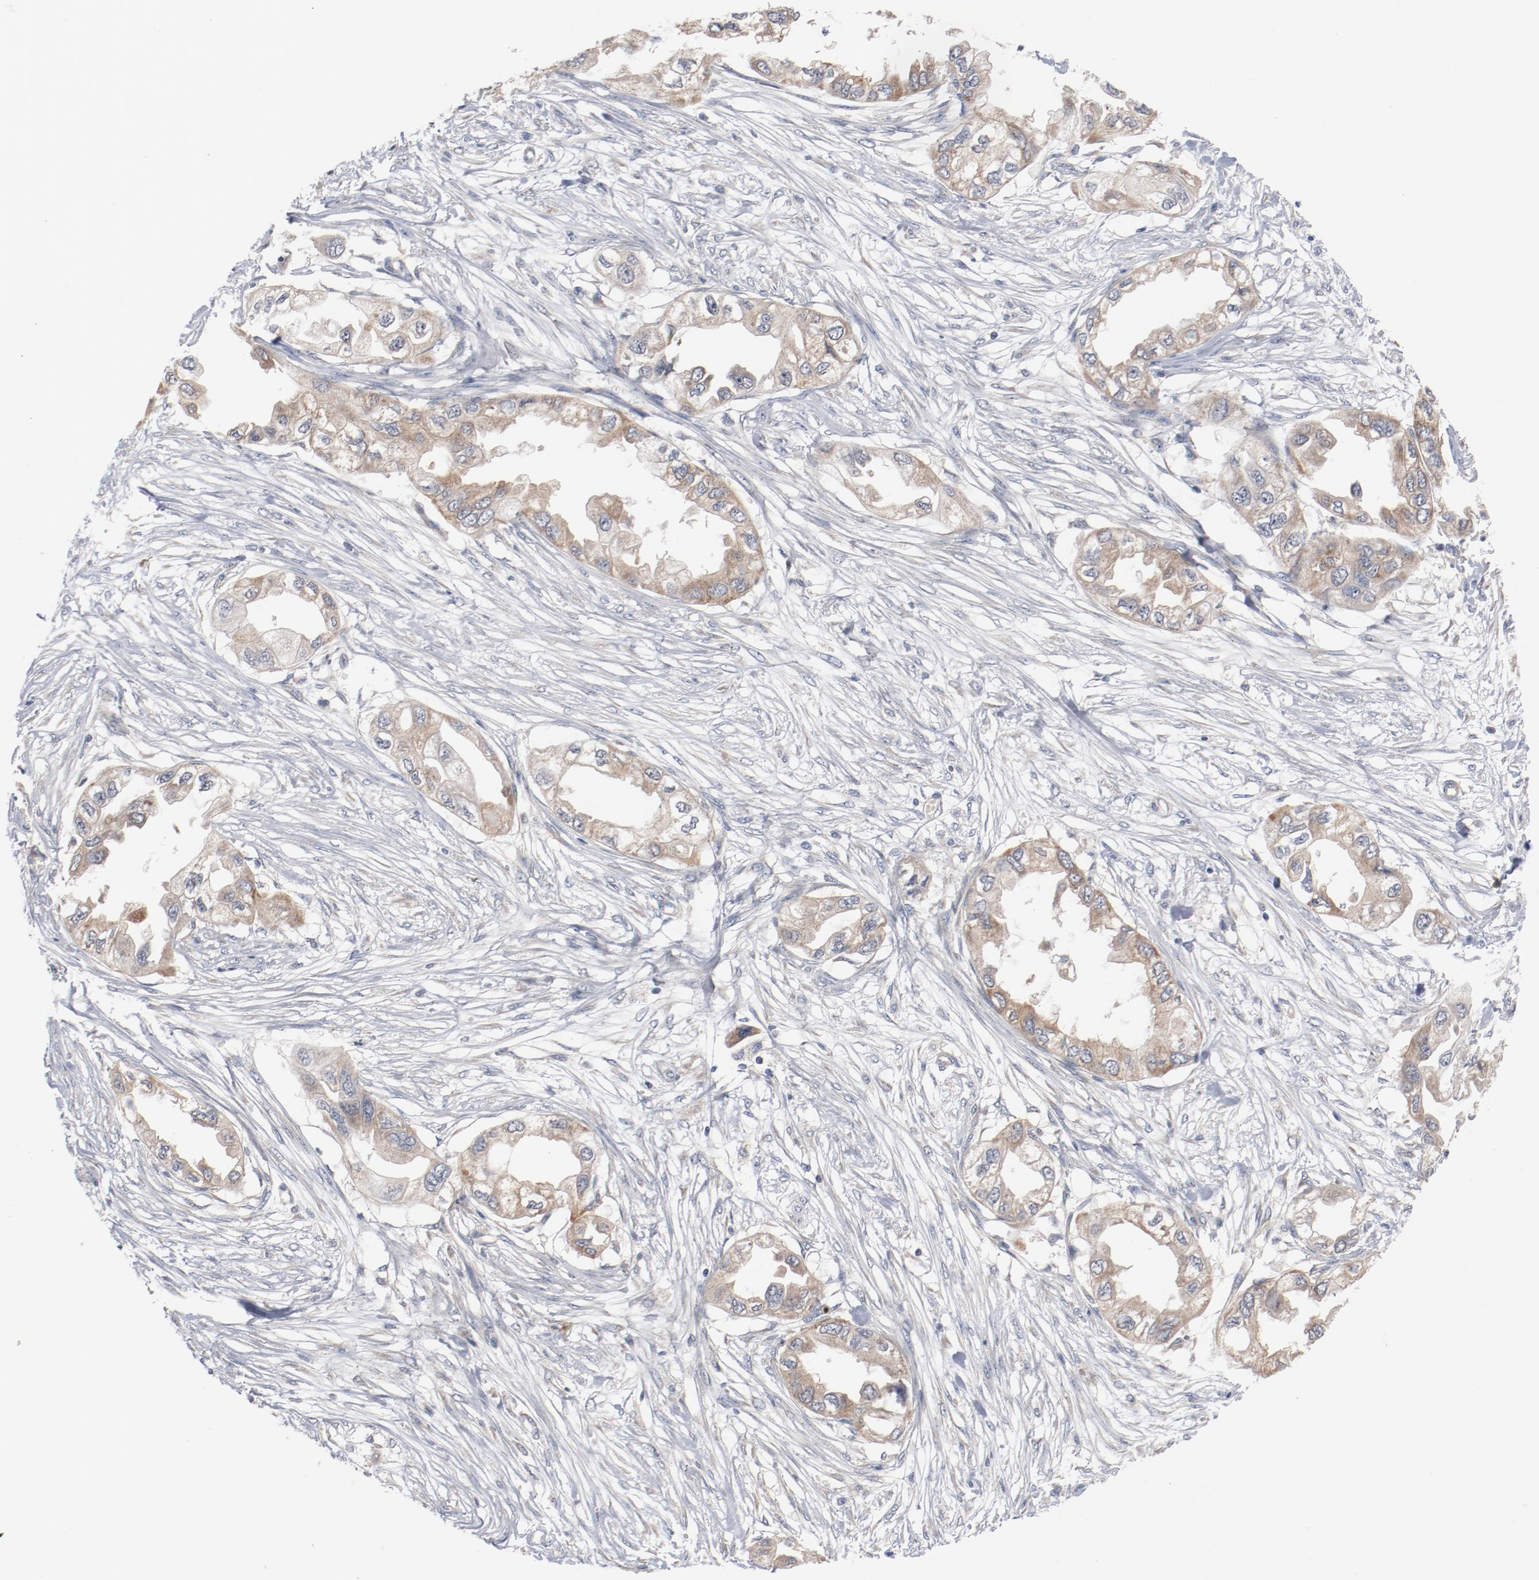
{"staining": {"intensity": "weak", "quantity": ">75%", "location": "cytoplasmic/membranous"}, "tissue": "endometrial cancer", "cell_type": "Tumor cells", "image_type": "cancer", "snomed": [{"axis": "morphology", "description": "Adenocarcinoma, NOS"}, {"axis": "topography", "description": "Endometrium"}], "caption": "Tumor cells display weak cytoplasmic/membranous staining in about >75% of cells in endometrial cancer (adenocarcinoma). (Brightfield microscopy of DAB IHC at high magnification).", "gene": "RNASE11", "patient": {"sex": "female", "age": 67}}